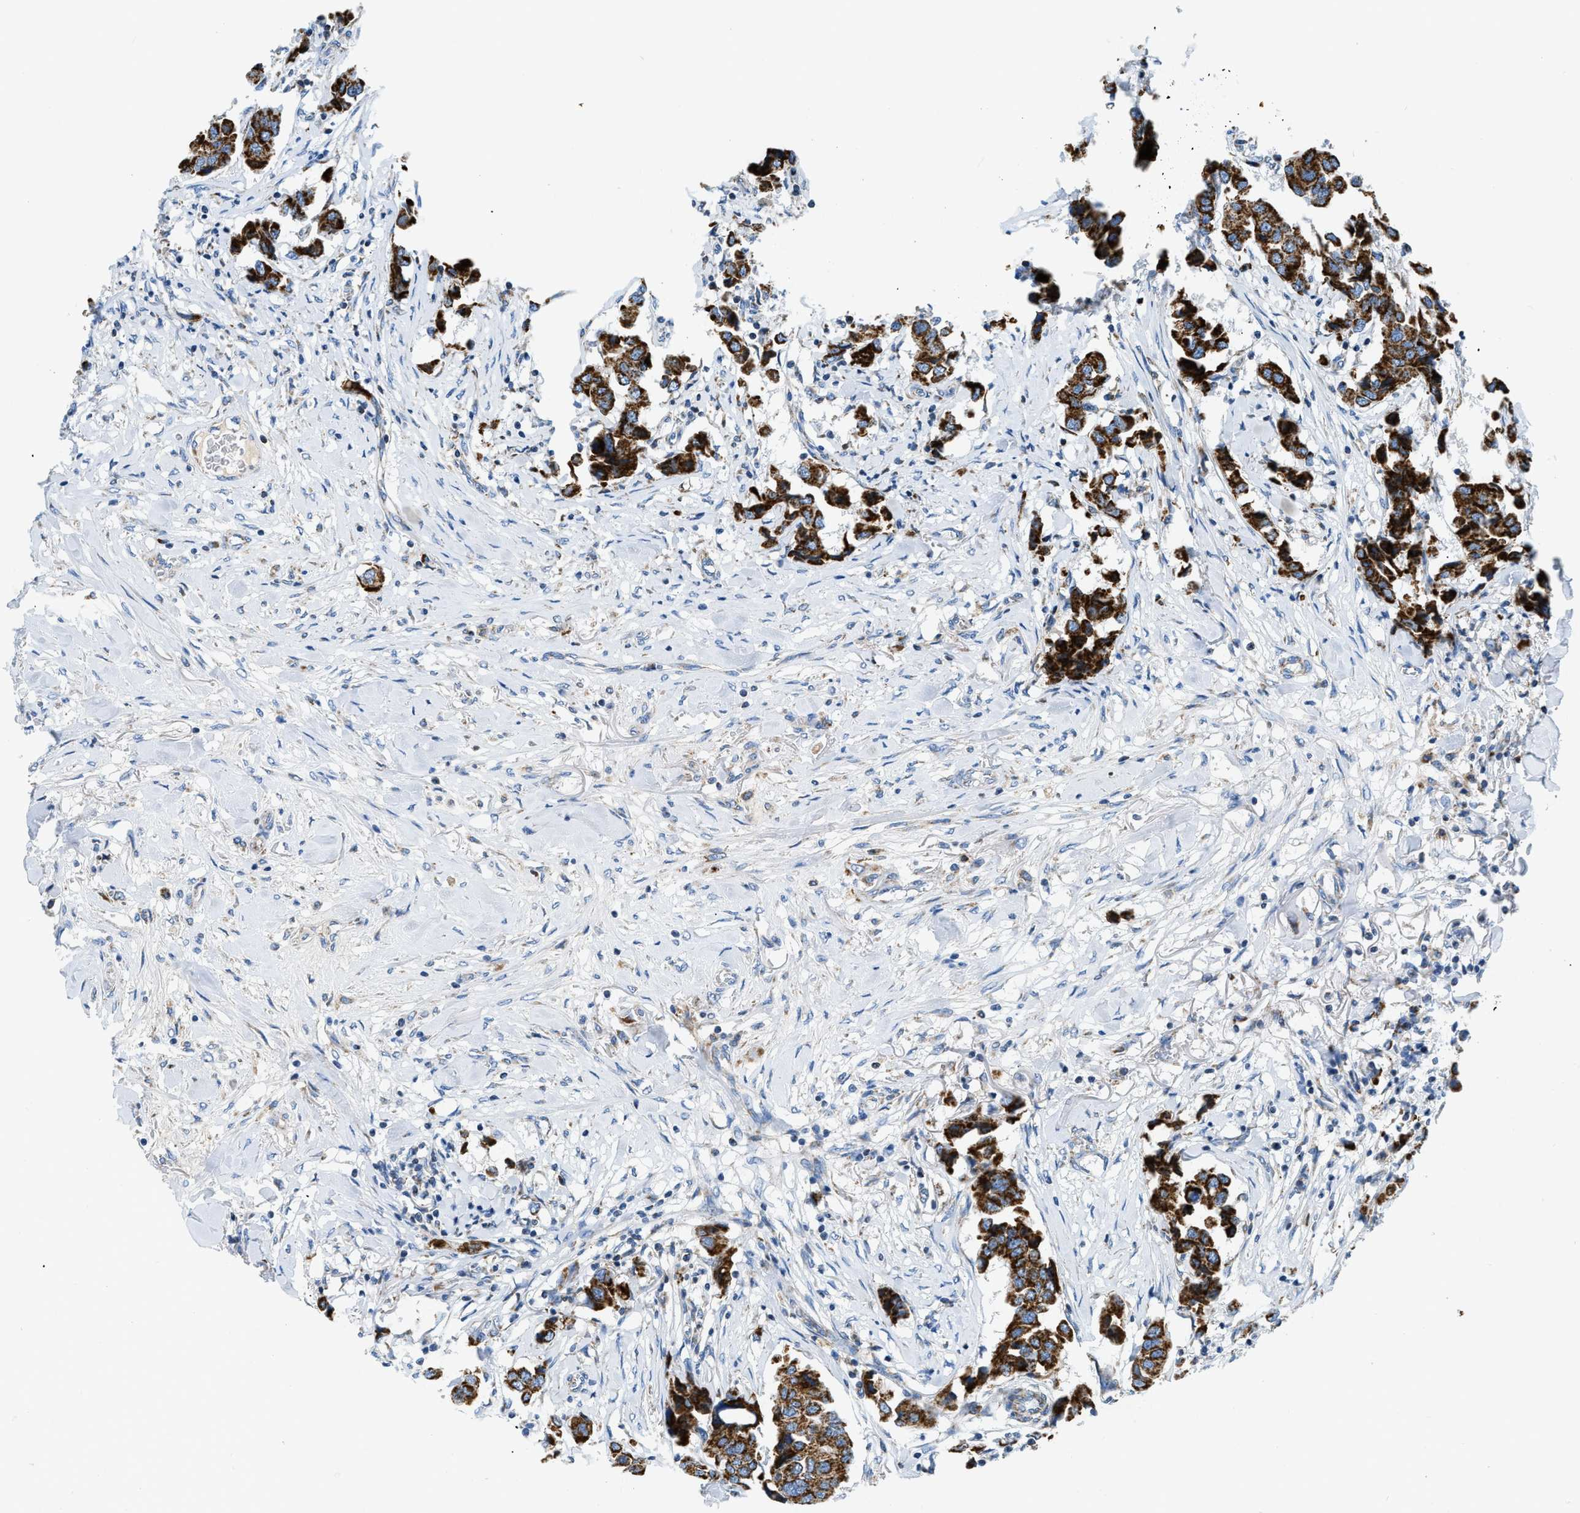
{"staining": {"intensity": "strong", "quantity": ">75%", "location": "cytoplasmic/membranous"}, "tissue": "breast cancer", "cell_type": "Tumor cells", "image_type": "cancer", "snomed": [{"axis": "morphology", "description": "Duct carcinoma"}, {"axis": "topography", "description": "Breast"}], "caption": "Immunohistochemical staining of human breast cancer displays high levels of strong cytoplasmic/membranous positivity in approximately >75% of tumor cells.", "gene": "ACADVL", "patient": {"sex": "female", "age": 80}}